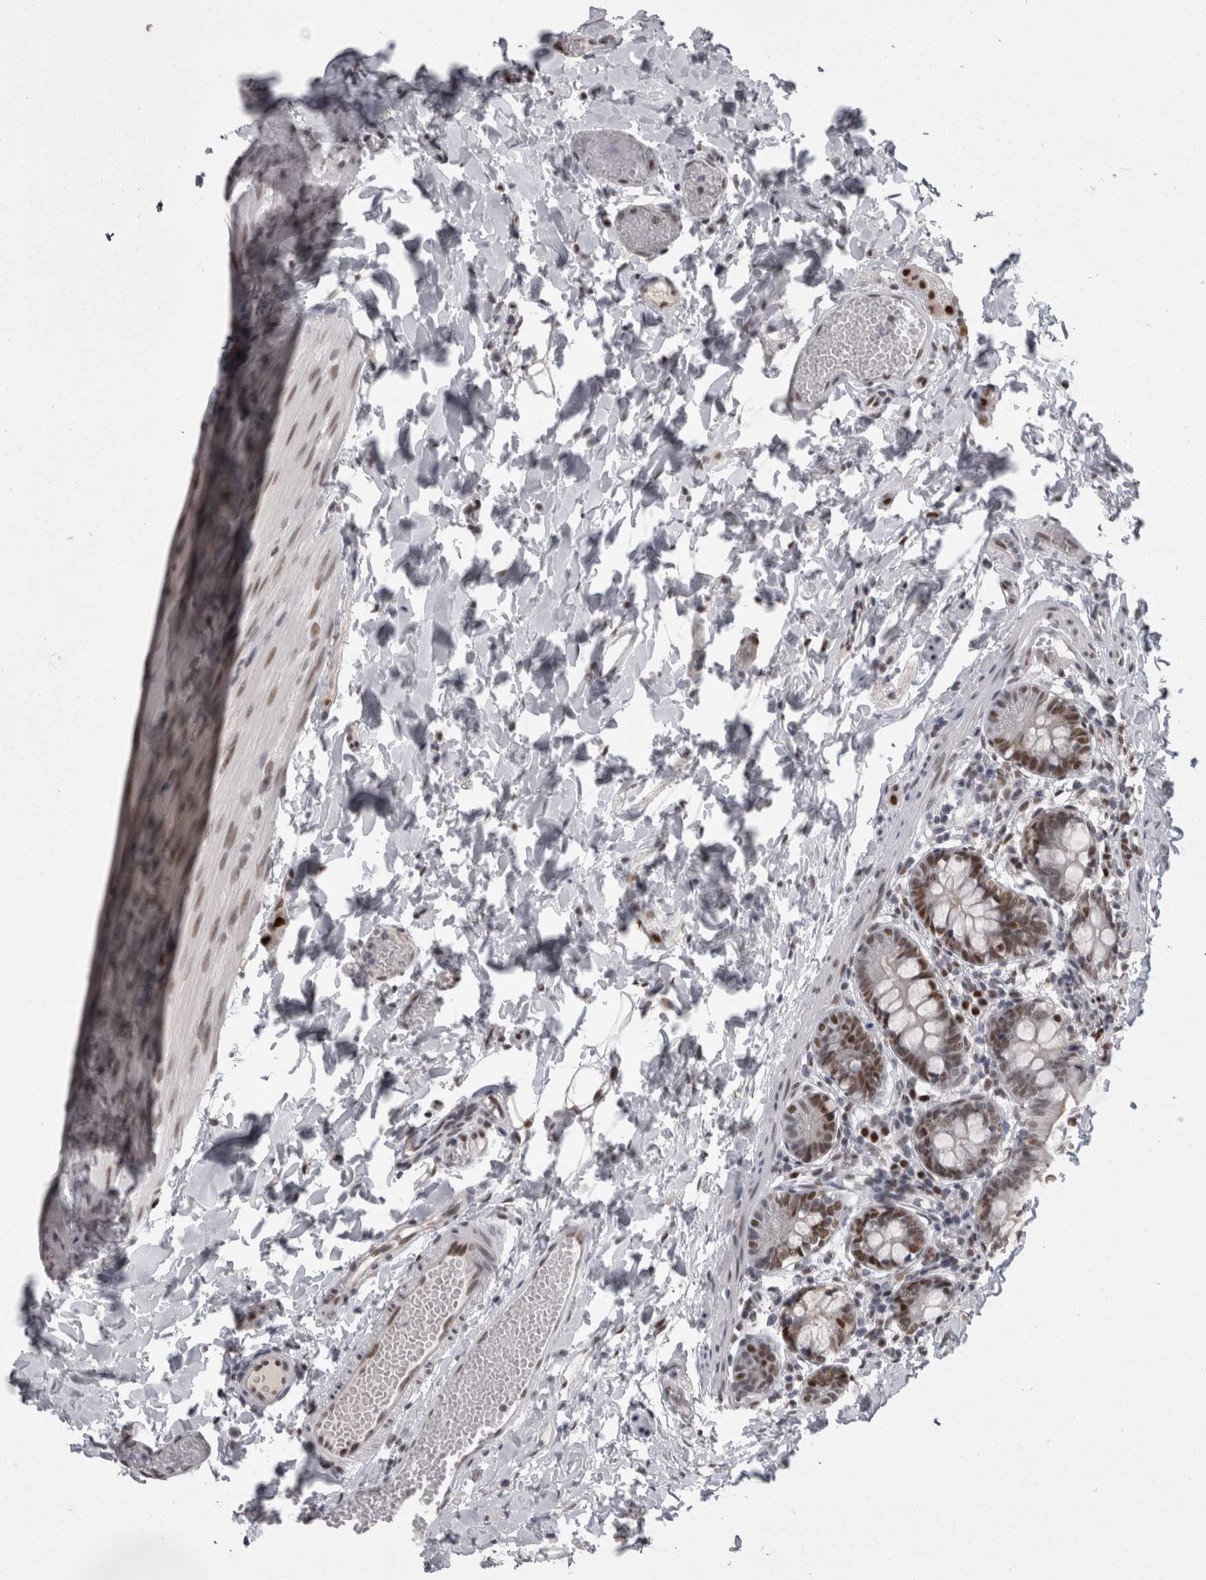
{"staining": {"intensity": "strong", "quantity": "25%-75%", "location": "cytoplasmic/membranous,nuclear"}, "tissue": "small intestine", "cell_type": "Glandular cells", "image_type": "normal", "snomed": [{"axis": "morphology", "description": "Normal tissue, NOS"}, {"axis": "topography", "description": "Small intestine"}], "caption": "Small intestine stained with DAB (3,3'-diaminobenzidine) IHC demonstrates high levels of strong cytoplasmic/membranous,nuclear expression in about 25%-75% of glandular cells.", "gene": "C1orf54", "patient": {"sex": "male", "age": 7}}